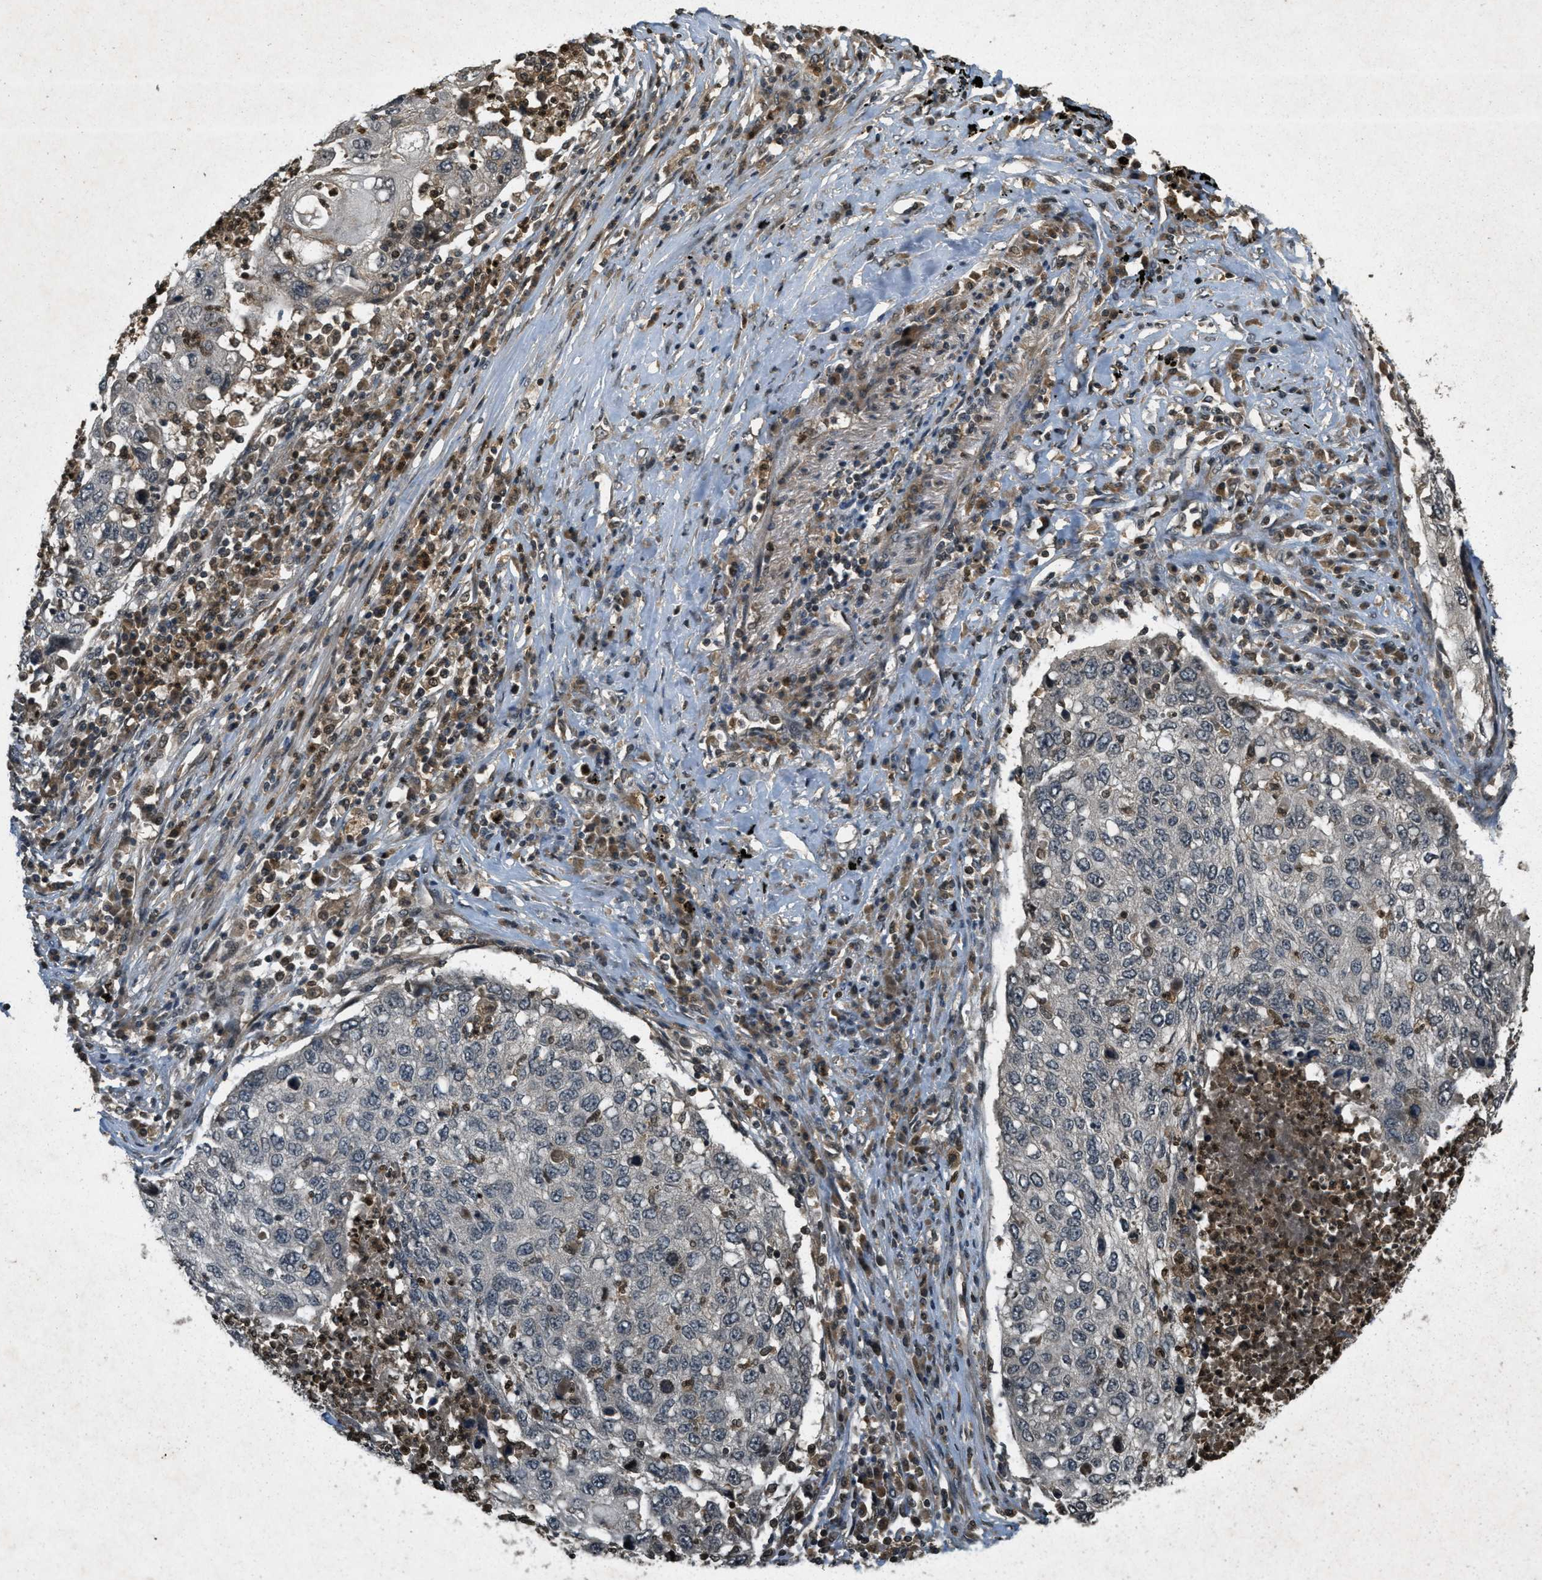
{"staining": {"intensity": "negative", "quantity": "none", "location": "none"}, "tissue": "lung cancer", "cell_type": "Tumor cells", "image_type": "cancer", "snomed": [{"axis": "morphology", "description": "Squamous cell carcinoma, NOS"}, {"axis": "topography", "description": "Lung"}], "caption": "High power microscopy photomicrograph of an immunohistochemistry image of lung squamous cell carcinoma, revealing no significant expression in tumor cells. Brightfield microscopy of immunohistochemistry stained with DAB (brown) and hematoxylin (blue), captured at high magnification.", "gene": "ATG7", "patient": {"sex": "female", "age": 63}}